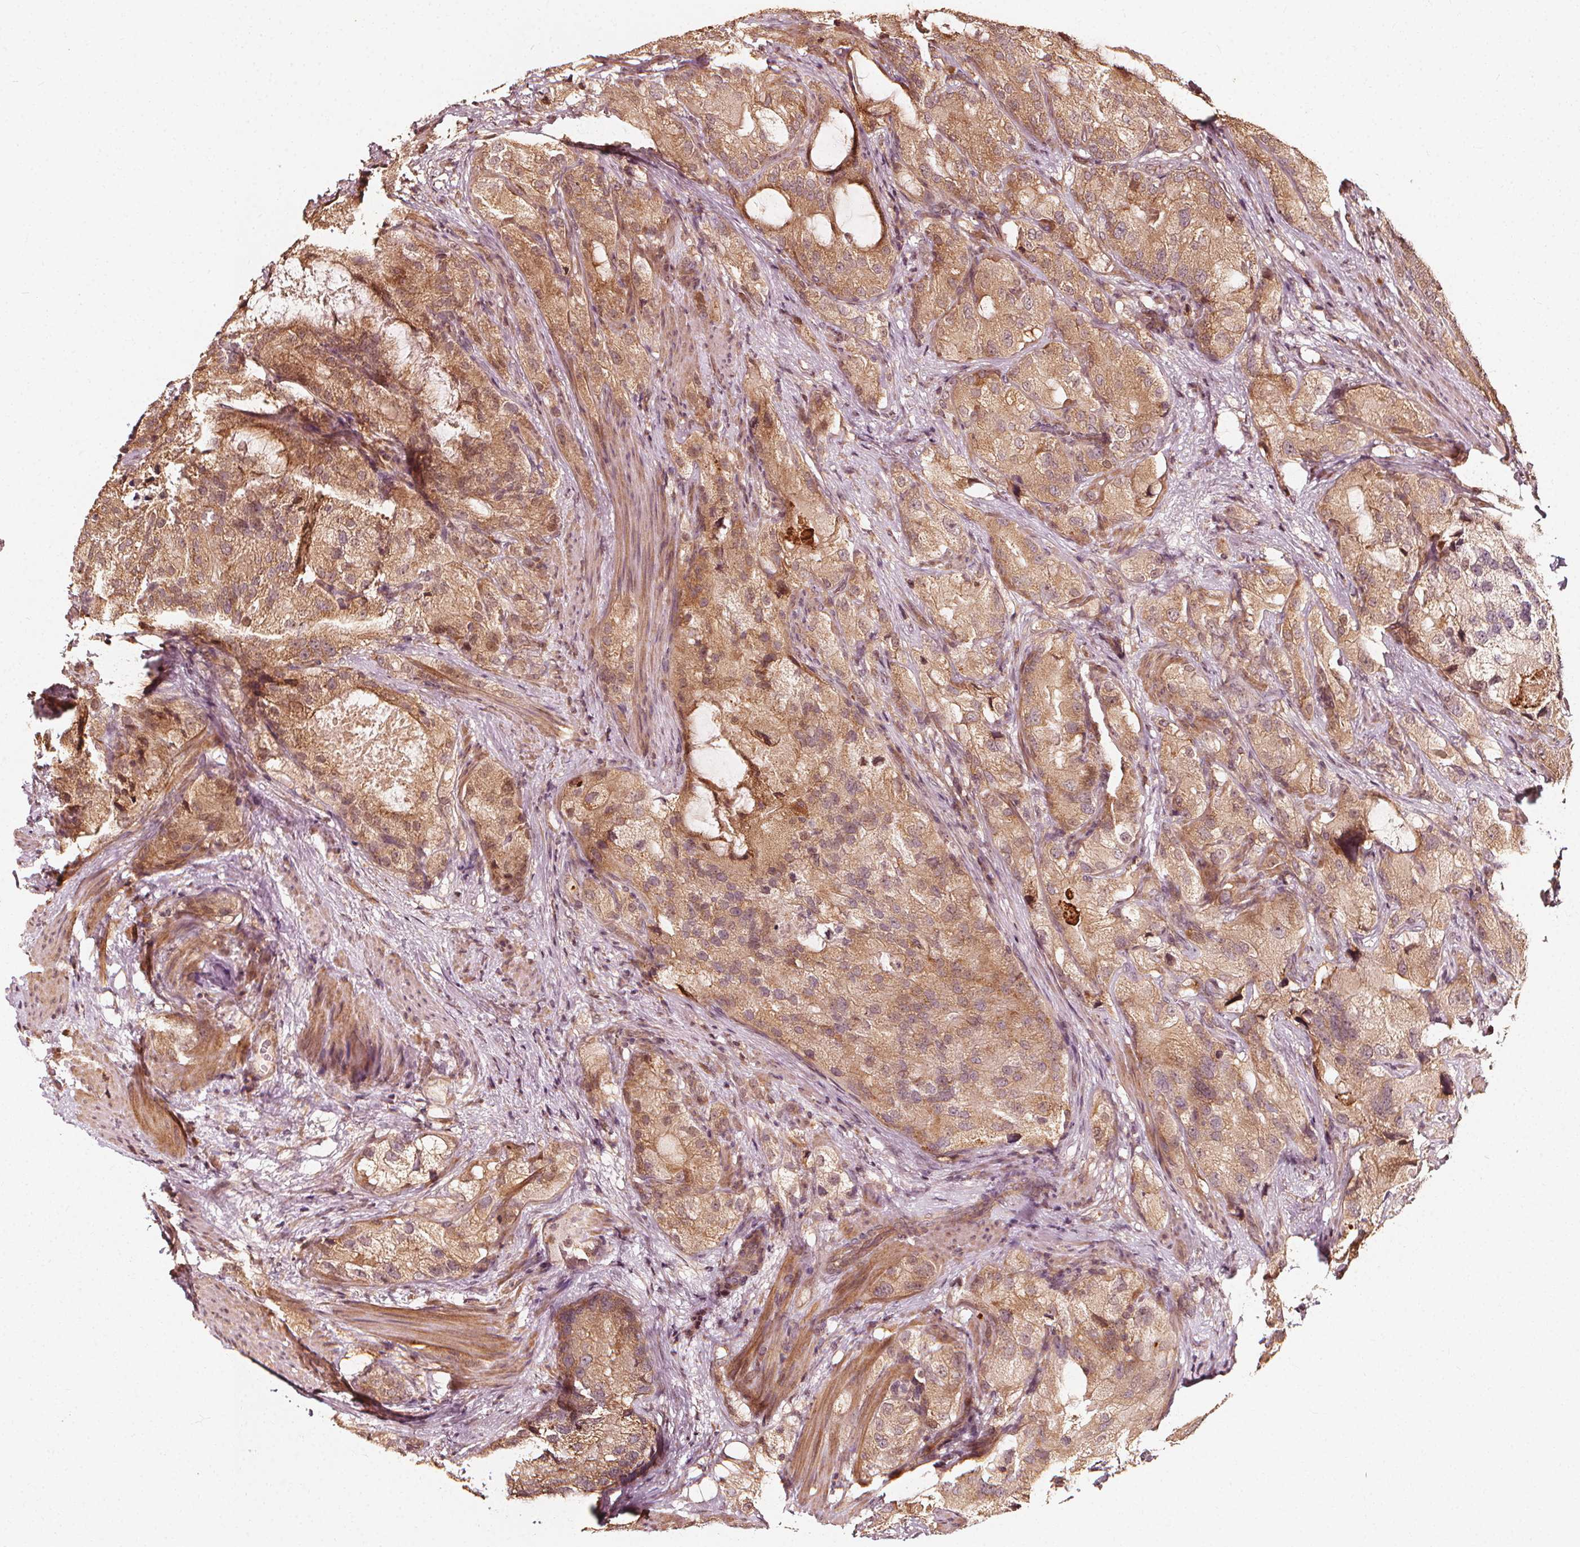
{"staining": {"intensity": "moderate", "quantity": ">75%", "location": "cytoplasmic/membranous"}, "tissue": "prostate cancer", "cell_type": "Tumor cells", "image_type": "cancer", "snomed": [{"axis": "morphology", "description": "Adenocarcinoma, High grade"}, {"axis": "topography", "description": "Prostate"}], "caption": "About >75% of tumor cells in prostate cancer (adenocarcinoma (high-grade)) demonstrate moderate cytoplasmic/membranous protein positivity as visualized by brown immunohistochemical staining.", "gene": "NPC1", "patient": {"sex": "male", "age": 70}}